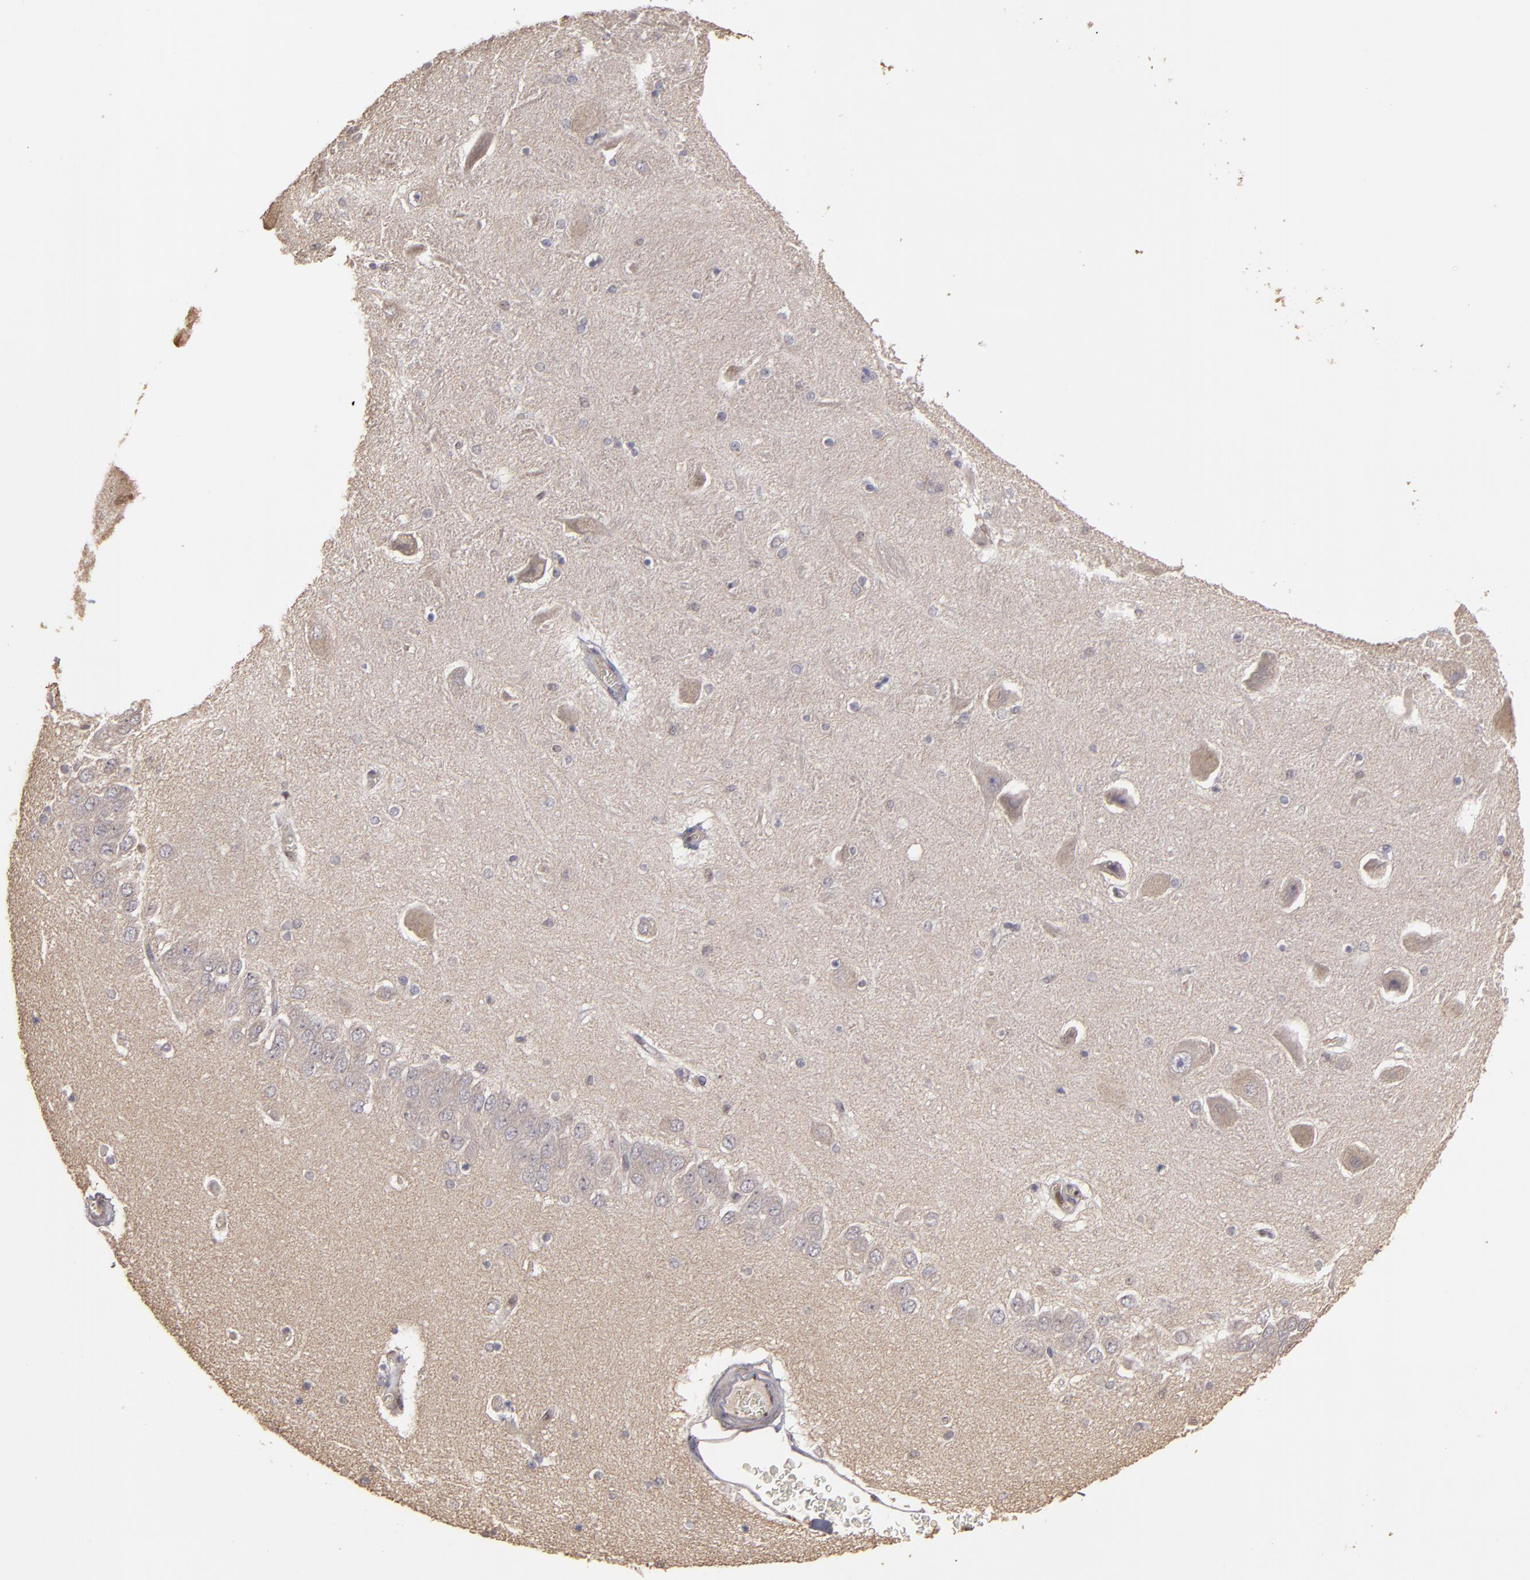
{"staining": {"intensity": "negative", "quantity": "none", "location": "none"}, "tissue": "hippocampus", "cell_type": "Glial cells", "image_type": "normal", "snomed": [{"axis": "morphology", "description": "Normal tissue, NOS"}, {"axis": "topography", "description": "Hippocampus"}], "caption": "Immunohistochemistry (IHC) photomicrograph of normal hippocampus: hippocampus stained with DAB exhibits no significant protein positivity in glial cells.", "gene": "CD55", "patient": {"sex": "female", "age": 54}}